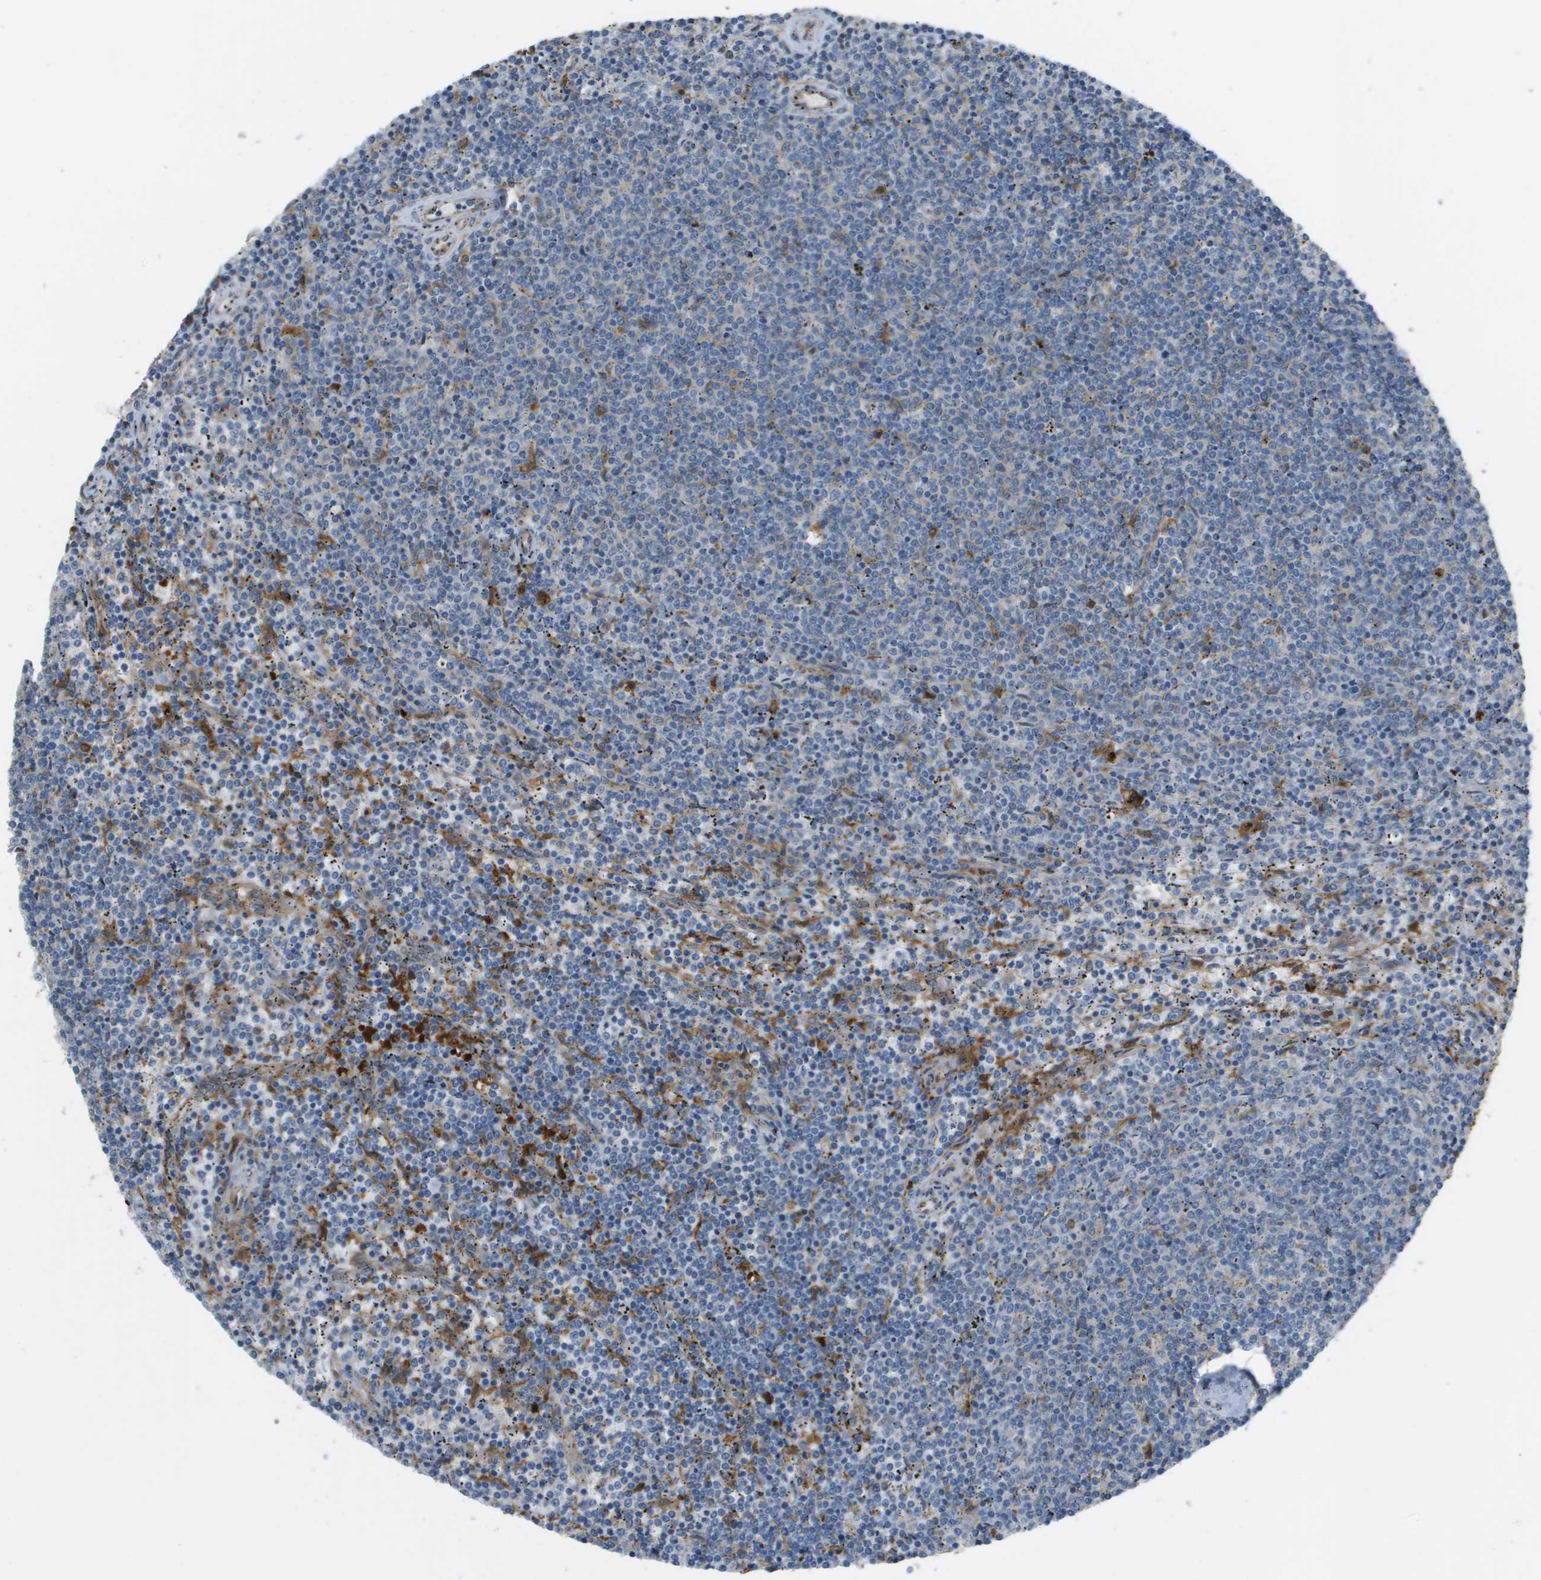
{"staining": {"intensity": "negative", "quantity": "none", "location": "none"}, "tissue": "lymphoma", "cell_type": "Tumor cells", "image_type": "cancer", "snomed": [{"axis": "morphology", "description": "Malignant lymphoma, non-Hodgkin's type, Low grade"}, {"axis": "topography", "description": "Spleen"}], "caption": "This image is of lymphoma stained with immunohistochemistry to label a protein in brown with the nuclei are counter-stained blue. There is no expression in tumor cells.", "gene": "CORO1B", "patient": {"sex": "female", "age": 50}}